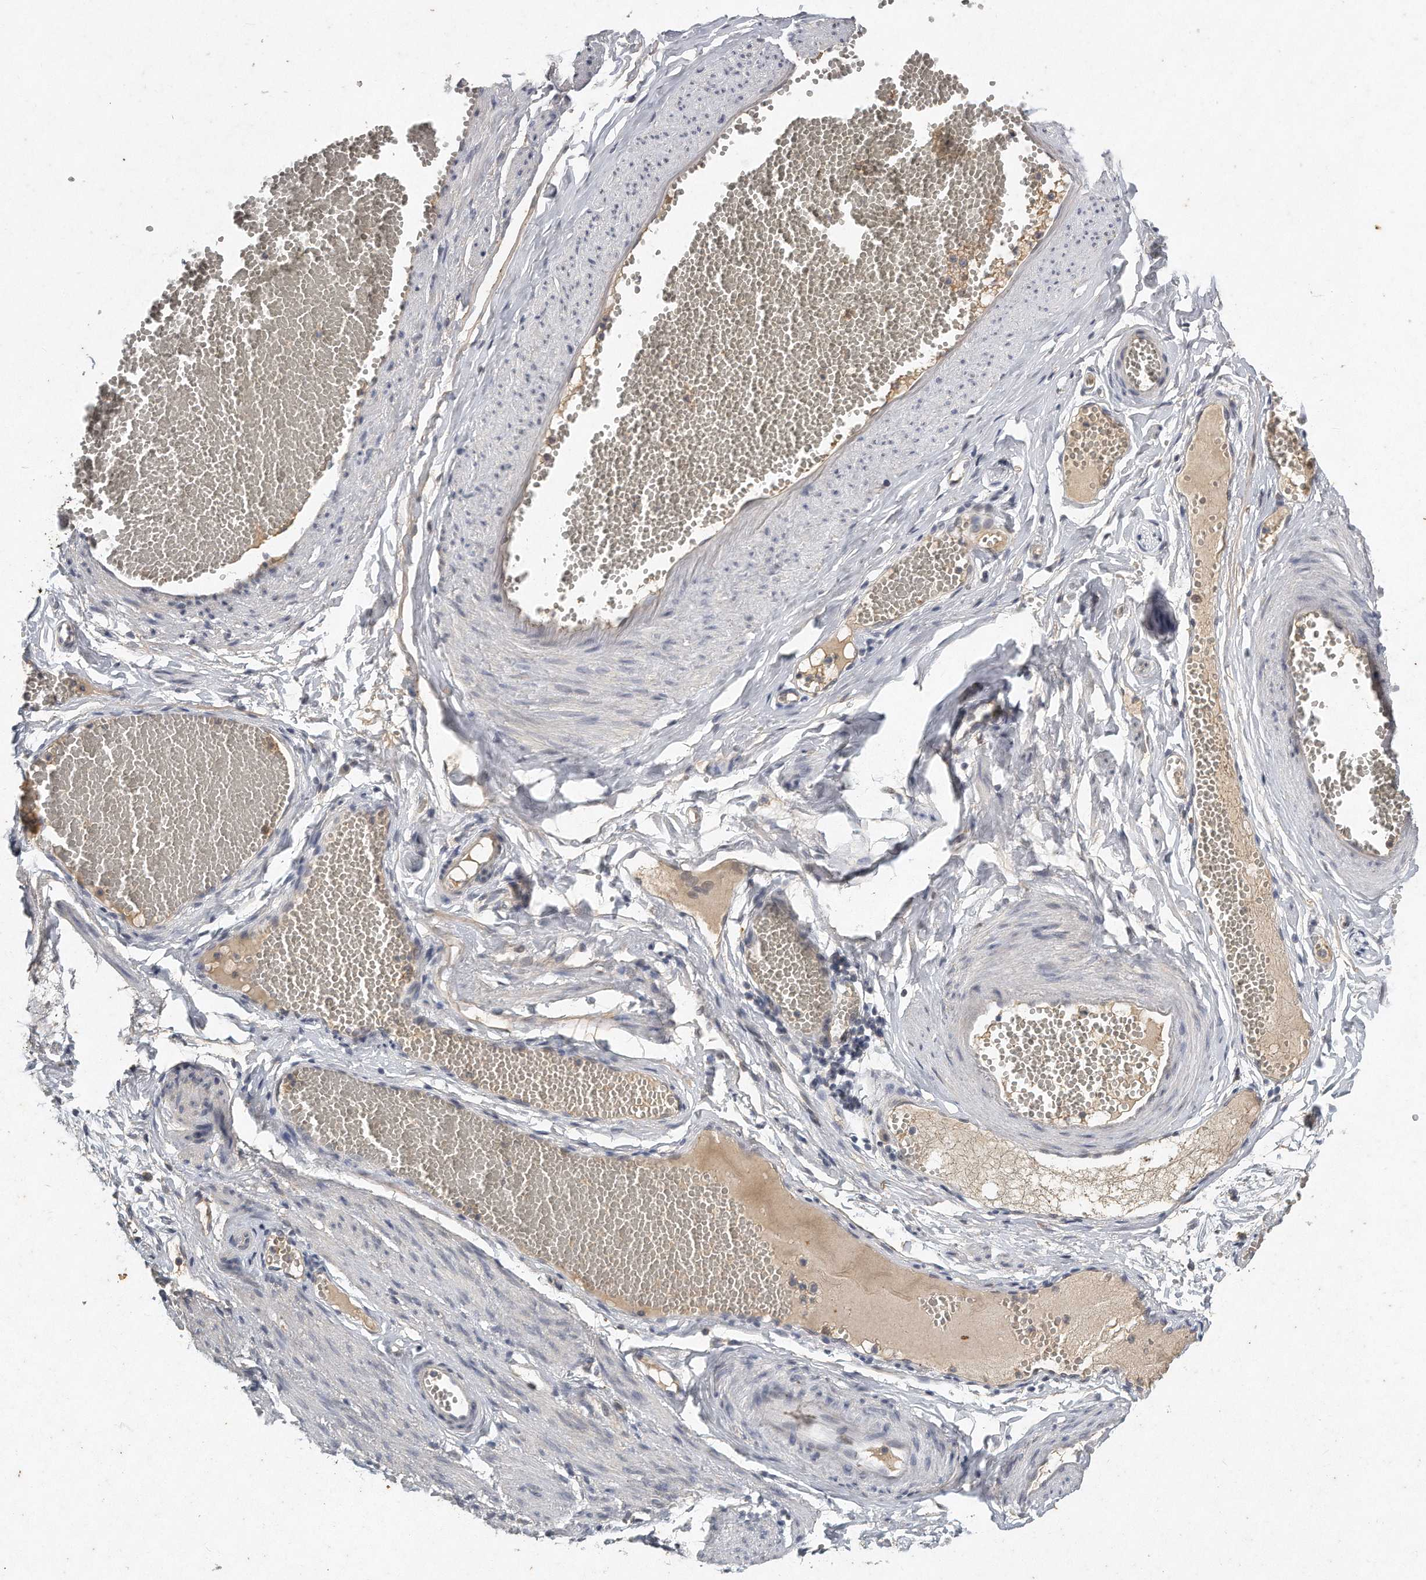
{"staining": {"intensity": "negative", "quantity": "none", "location": "none"}, "tissue": "soft tissue", "cell_type": "Fibroblasts", "image_type": "normal", "snomed": [{"axis": "morphology", "description": "Normal tissue, NOS"}, {"axis": "topography", "description": "Smooth muscle"}, {"axis": "topography", "description": "Peripheral nerve tissue"}], "caption": "DAB immunohistochemical staining of benign human soft tissue demonstrates no significant staining in fibroblasts. The staining is performed using DAB brown chromogen with nuclei counter-stained in using hematoxylin.", "gene": "CAMK1", "patient": {"sex": "female", "age": 39}}